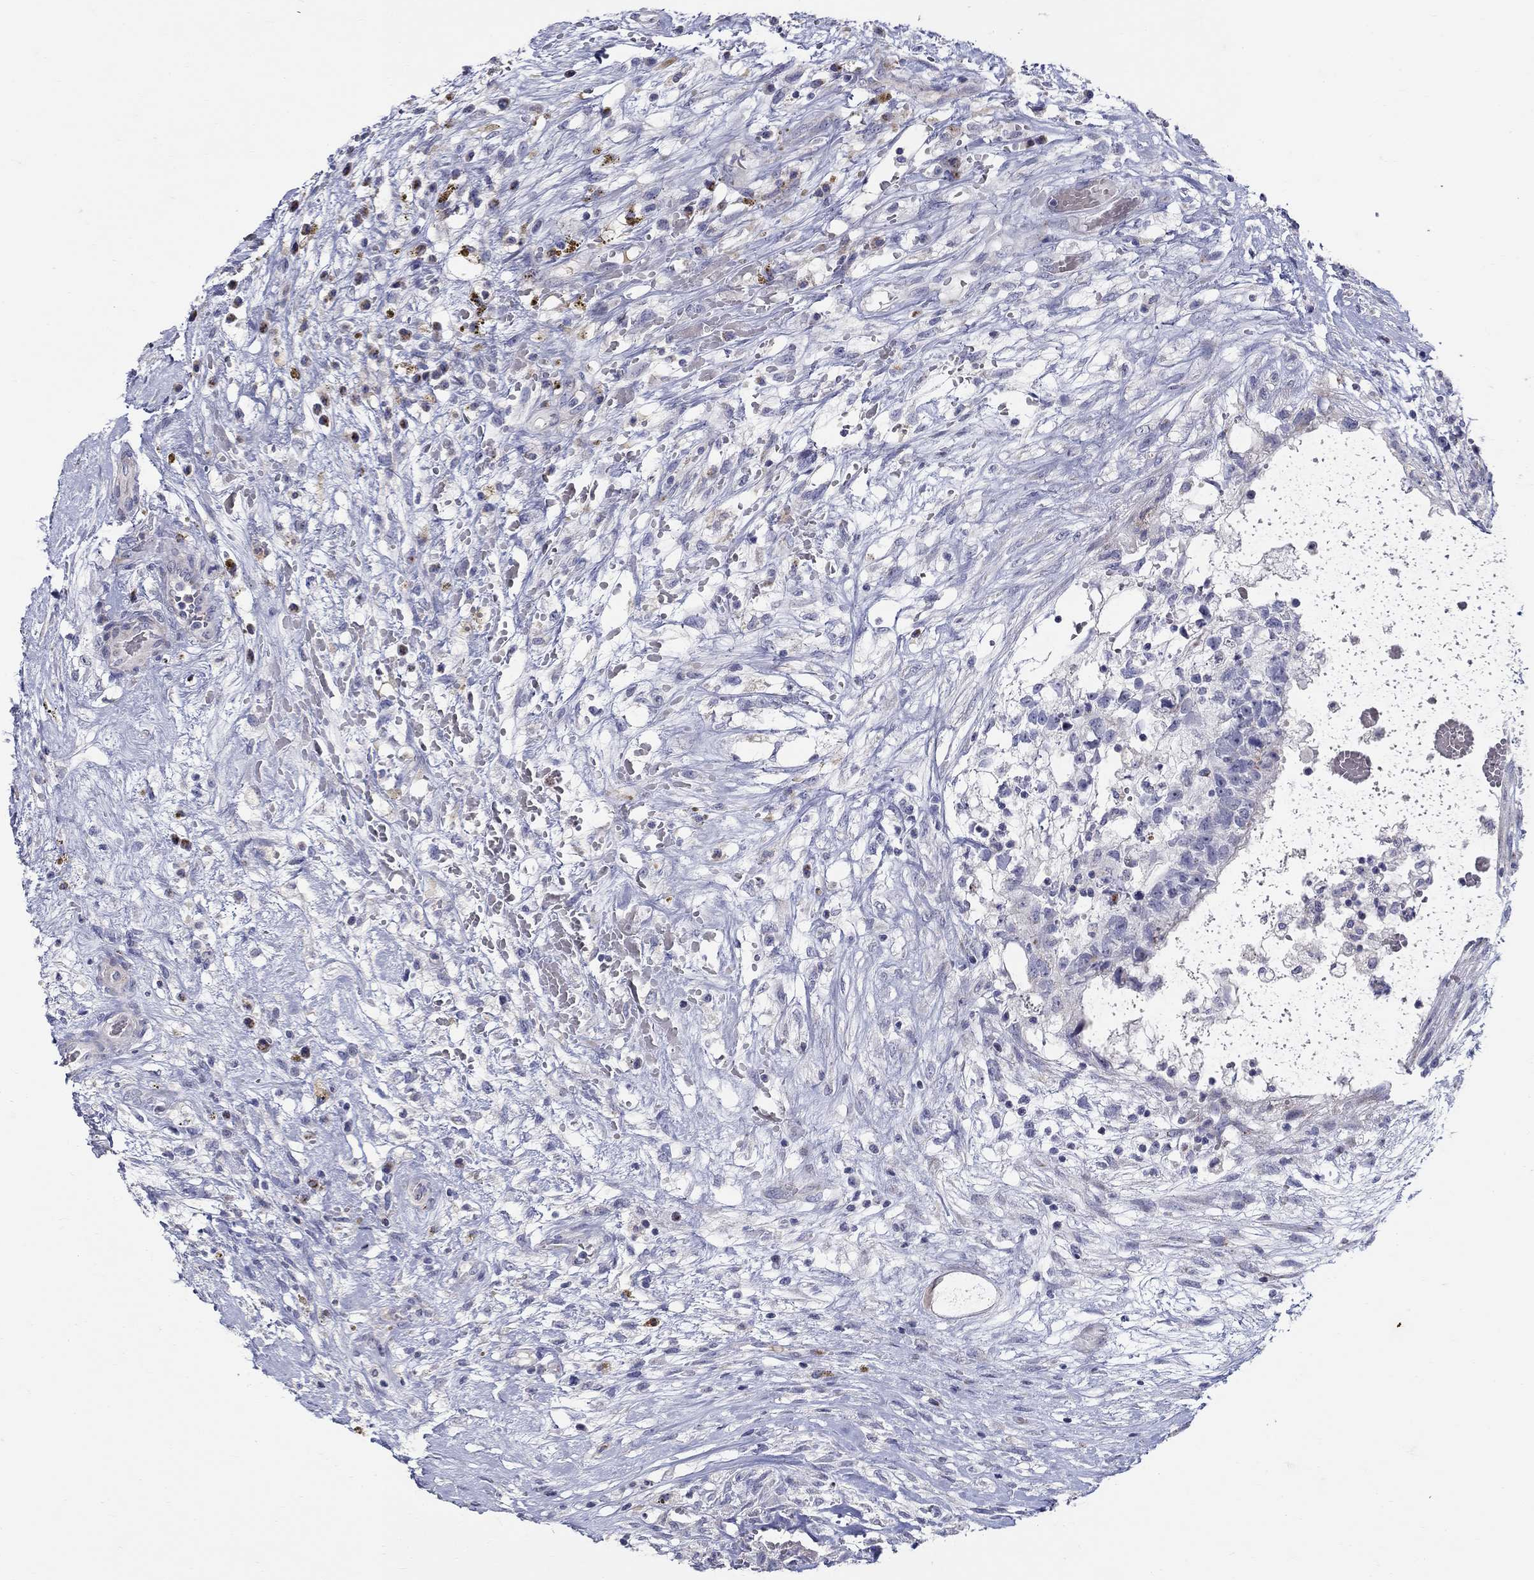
{"staining": {"intensity": "negative", "quantity": "none", "location": "none"}, "tissue": "testis cancer", "cell_type": "Tumor cells", "image_type": "cancer", "snomed": [{"axis": "morphology", "description": "Normal tissue, NOS"}, {"axis": "morphology", "description": "Carcinoma, Embryonal, NOS"}, {"axis": "topography", "description": "Testis"}, {"axis": "topography", "description": "Epididymis"}], "caption": "Immunohistochemistry (IHC) photomicrograph of neoplastic tissue: testis cancer (embryonal carcinoma) stained with DAB (3,3'-diaminobenzidine) exhibits no significant protein staining in tumor cells.", "gene": "HMX2", "patient": {"sex": "male", "age": 32}}